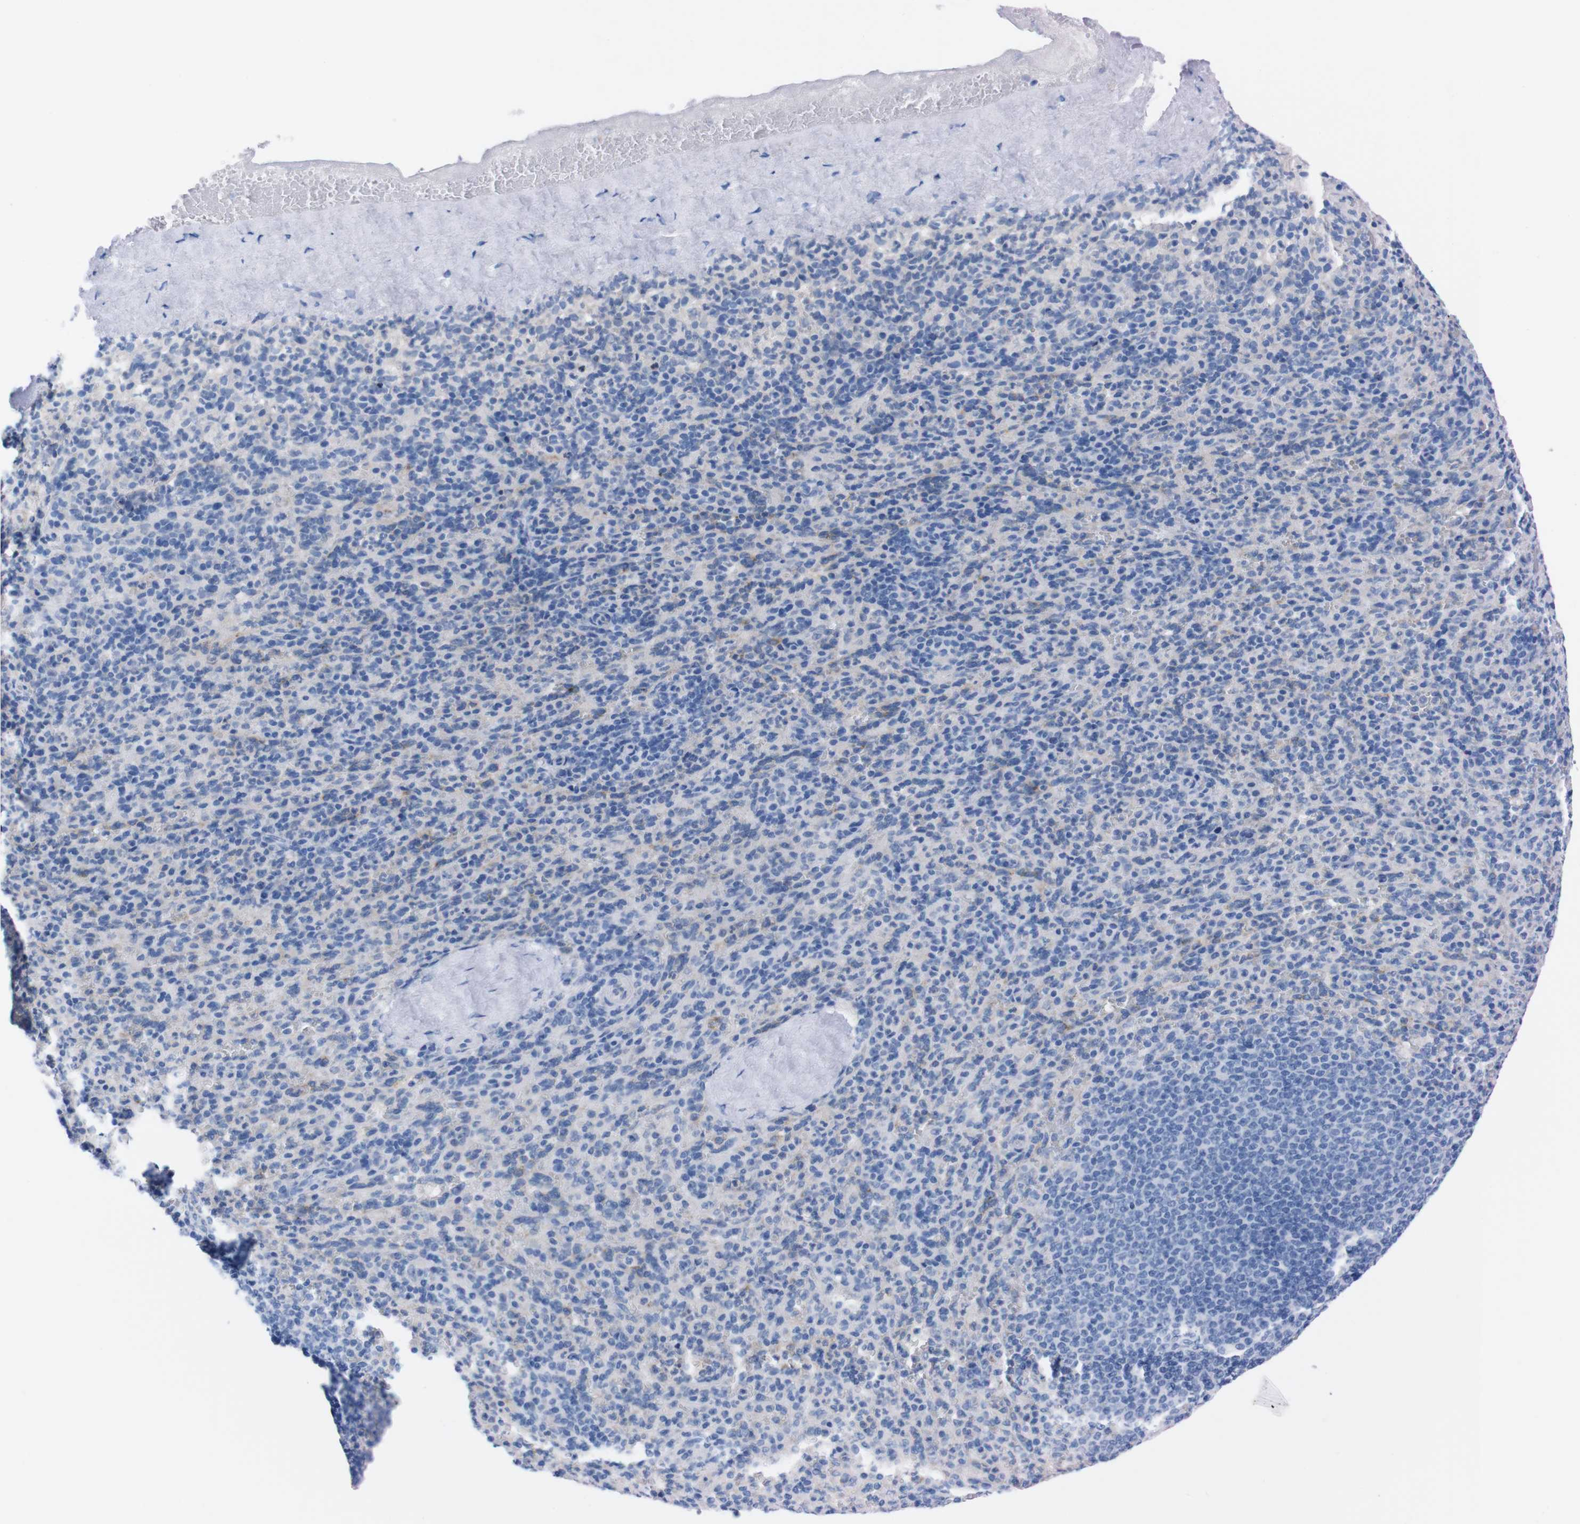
{"staining": {"intensity": "weak", "quantity": "<25%", "location": "cytoplasmic/membranous"}, "tissue": "spleen", "cell_type": "Cells in red pulp", "image_type": "normal", "snomed": [{"axis": "morphology", "description": "Normal tissue, NOS"}, {"axis": "topography", "description": "Spleen"}], "caption": "DAB (3,3'-diaminobenzidine) immunohistochemical staining of normal spleen reveals no significant expression in cells in red pulp.", "gene": "TMEM243", "patient": {"sex": "male", "age": 36}}